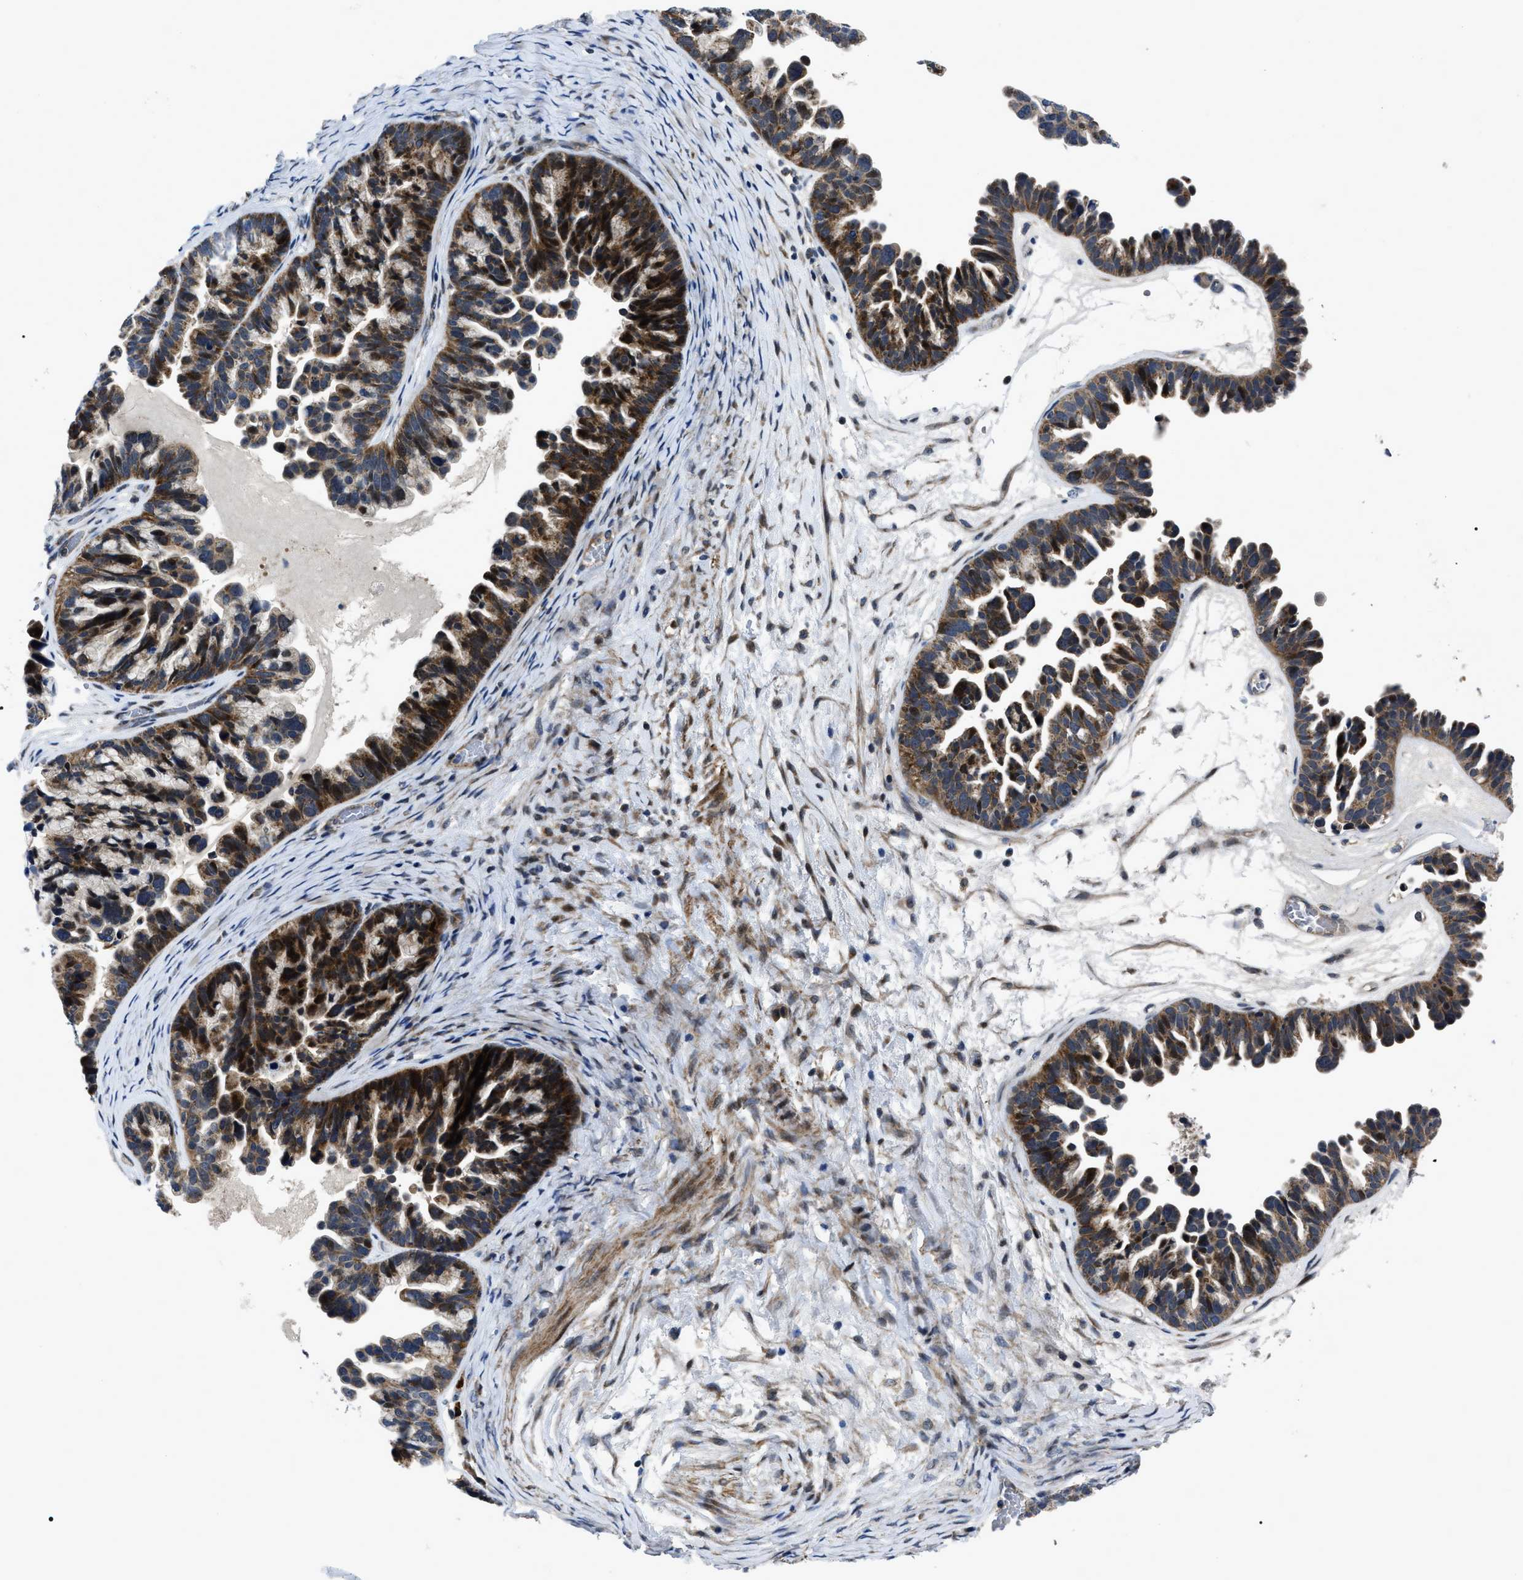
{"staining": {"intensity": "strong", "quantity": ">75%", "location": "cytoplasmic/membranous"}, "tissue": "ovarian cancer", "cell_type": "Tumor cells", "image_type": "cancer", "snomed": [{"axis": "morphology", "description": "Cystadenocarcinoma, serous, NOS"}, {"axis": "topography", "description": "Ovary"}], "caption": "The immunohistochemical stain labels strong cytoplasmic/membranous positivity in tumor cells of ovarian cancer (serous cystadenocarcinoma) tissue.", "gene": "PPWD1", "patient": {"sex": "female", "age": 56}}